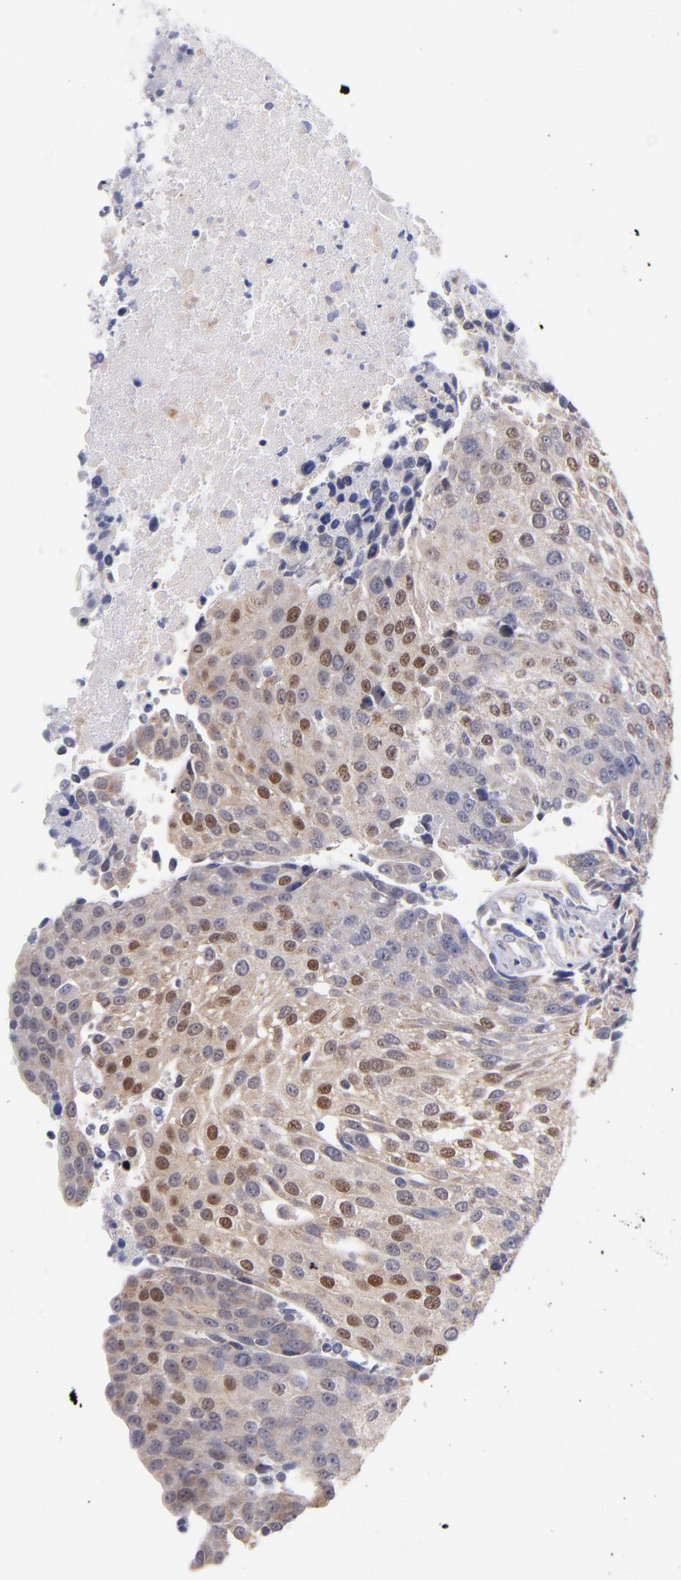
{"staining": {"intensity": "weak", "quantity": "<25%", "location": "nuclear"}, "tissue": "urothelial cancer", "cell_type": "Tumor cells", "image_type": "cancer", "snomed": [{"axis": "morphology", "description": "Urothelial carcinoma, High grade"}, {"axis": "topography", "description": "Urinary bladder"}], "caption": "High power microscopy micrograph of an immunohistochemistry image of urothelial cancer, revealing no significant positivity in tumor cells.", "gene": "SRF", "patient": {"sex": "female", "age": 85}}